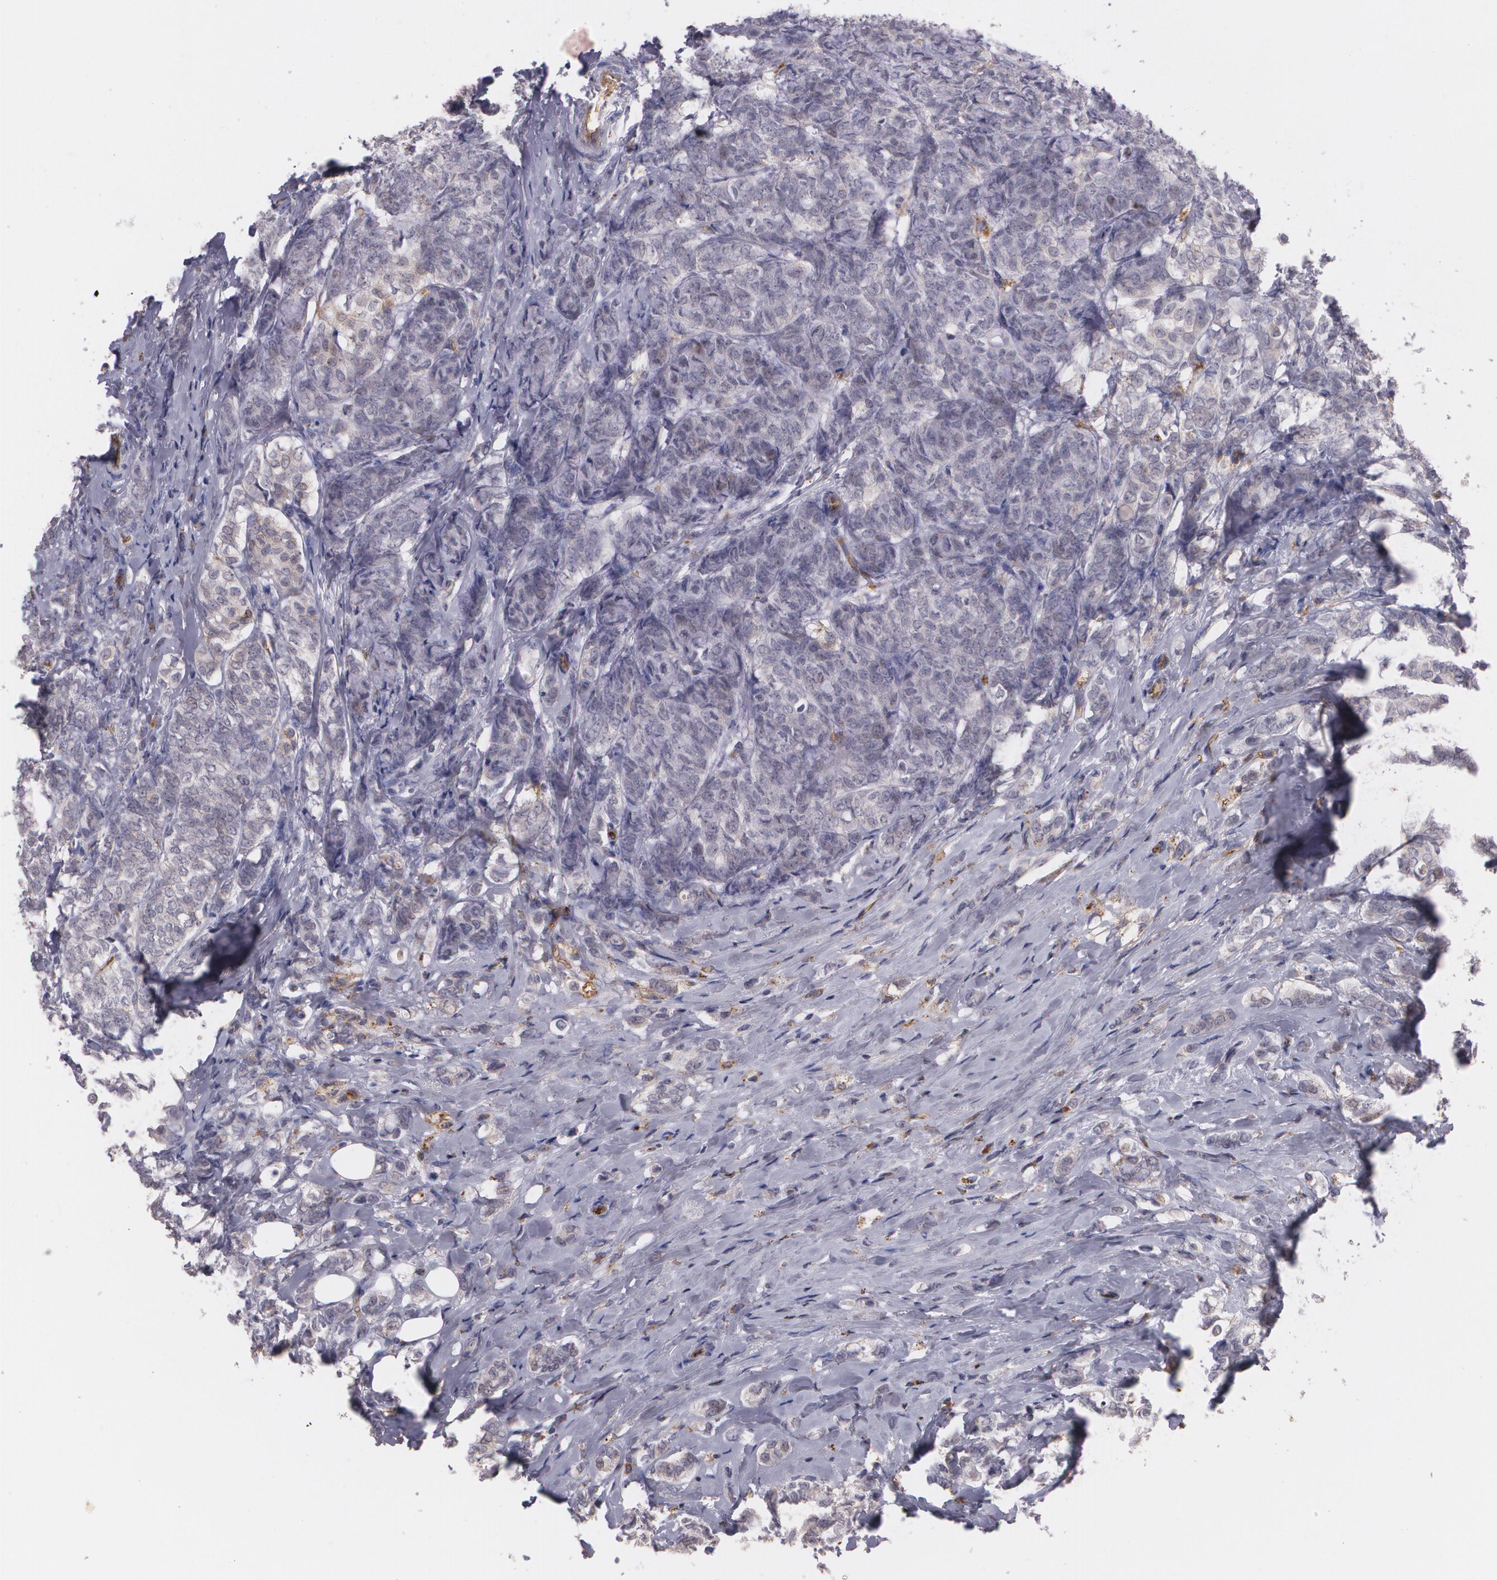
{"staining": {"intensity": "negative", "quantity": "none", "location": "none"}, "tissue": "breast cancer", "cell_type": "Tumor cells", "image_type": "cancer", "snomed": [{"axis": "morphology", "description": "Lobular carcinoma"}, {"axis": "topography", "description": "Breast"}], "caption": "The IHC histopathology image has no significant expression in tumor cells of lobular carcinoma (breast) tissue. (DAB (3,3'-diaminobenzidine) immunohistochemistry (IHC) with hematoxylin counter stain).", "gene": "ACE", "patient": {"sex": "female", "age": 60}}